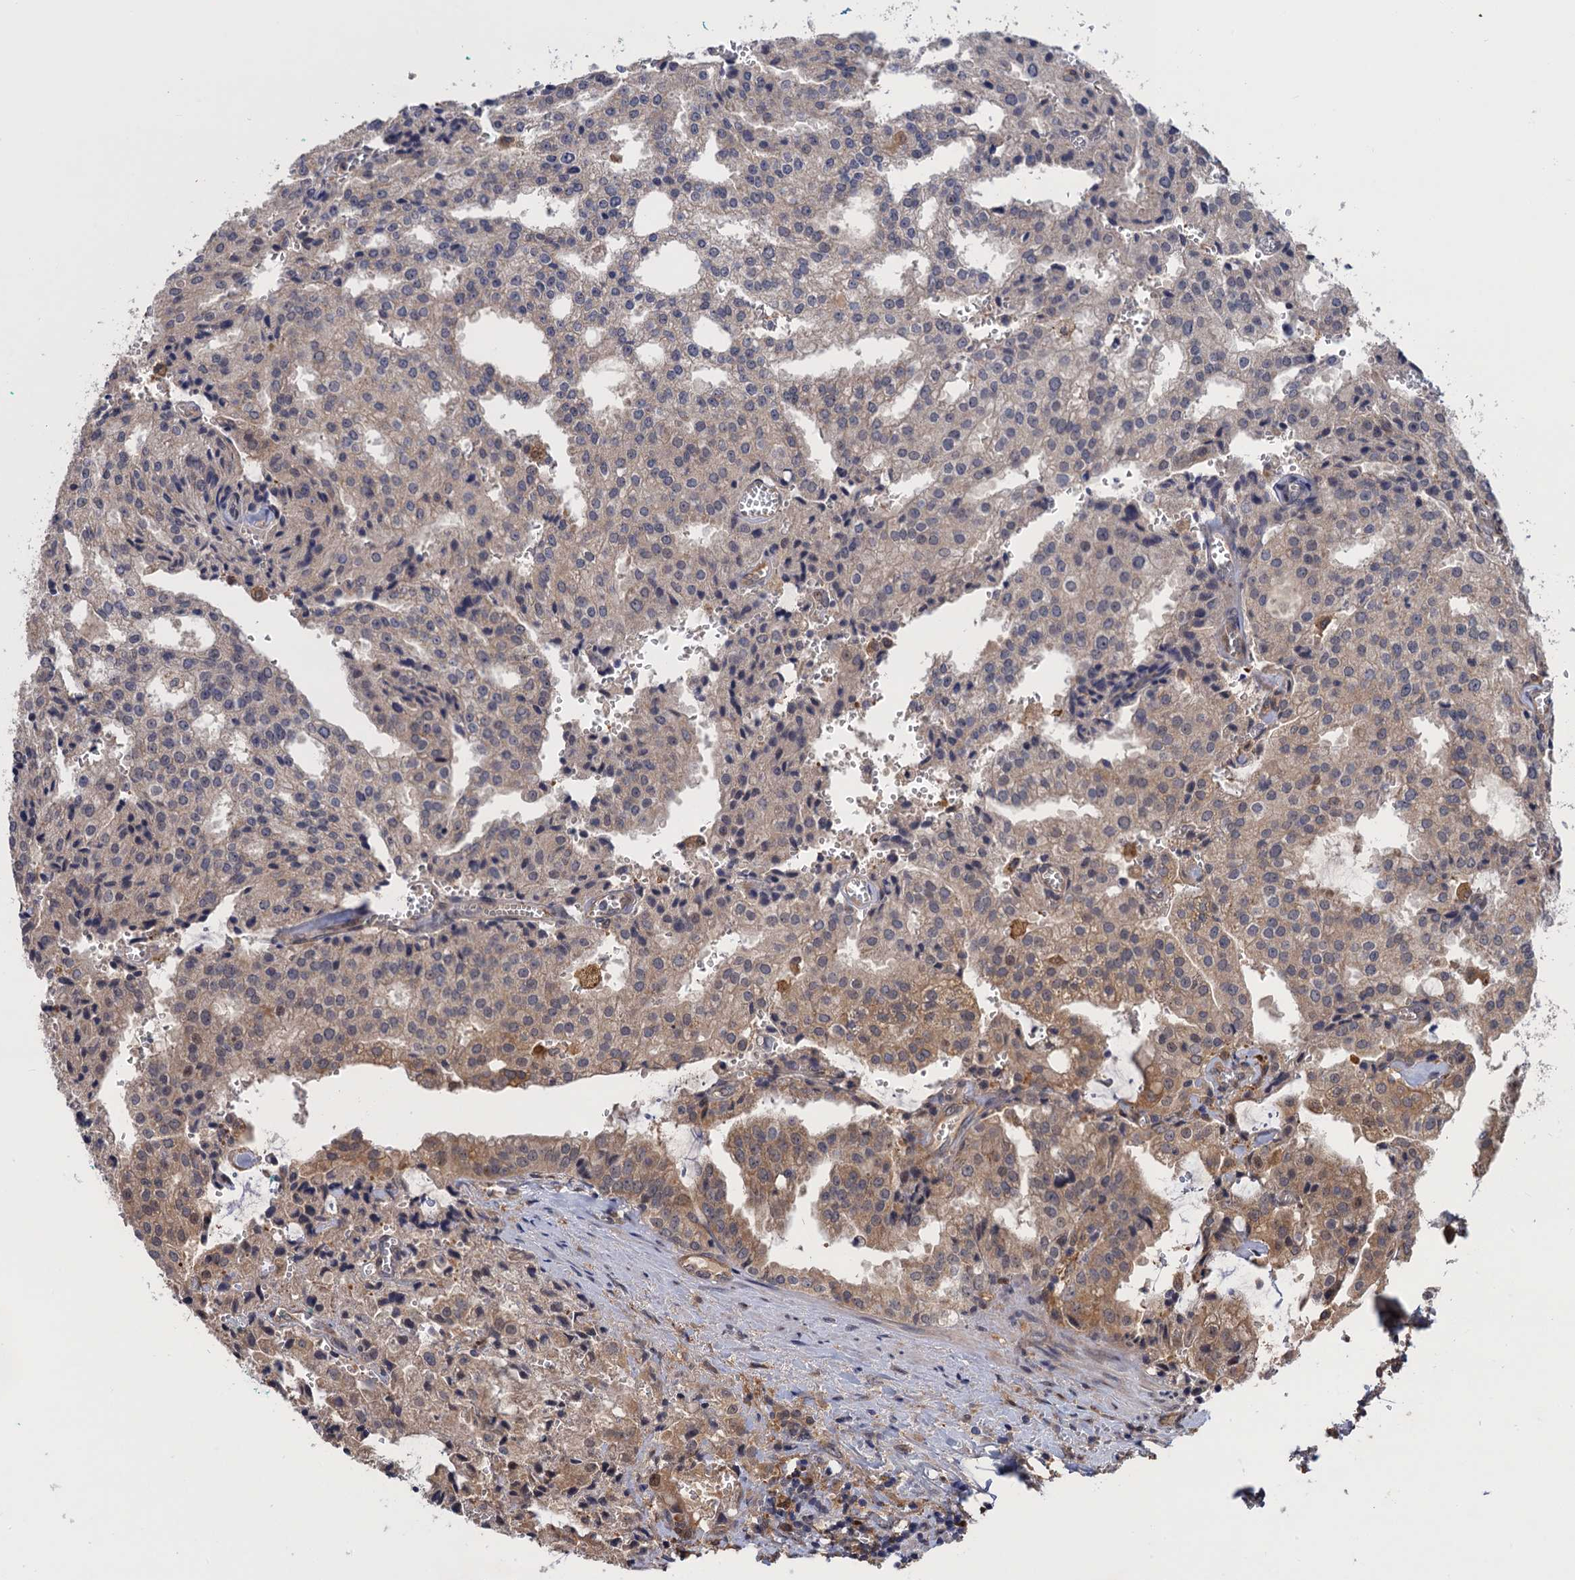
{"staining": {"intensity": "moderate", "quantity": "<25%", "location": "cytoplasmic/membranous"}, "tissue": "prostate cancer", "cell_type": "Tumor cells", "image_type": "cancer", "snomed": [{"axis": "morphology", "description": "Adenocarcinoma, High grade"}, {"axis": "topography", "description": "Prostate"}], "caption": "IHC (DAB (3,3'-diaminobenzidine)) staining of human prostate high-grade adenocarcinoma exhibits moderate cytoplasmic/membranous protein staining in approximately <25% of tumor cells. The staining was performed using DAB, with brown indicating positive protein expression. Nuclei are stained blue with hematoxylin.", "gene": "NEK8", "patient": {"sex": "male", "age": 68}}